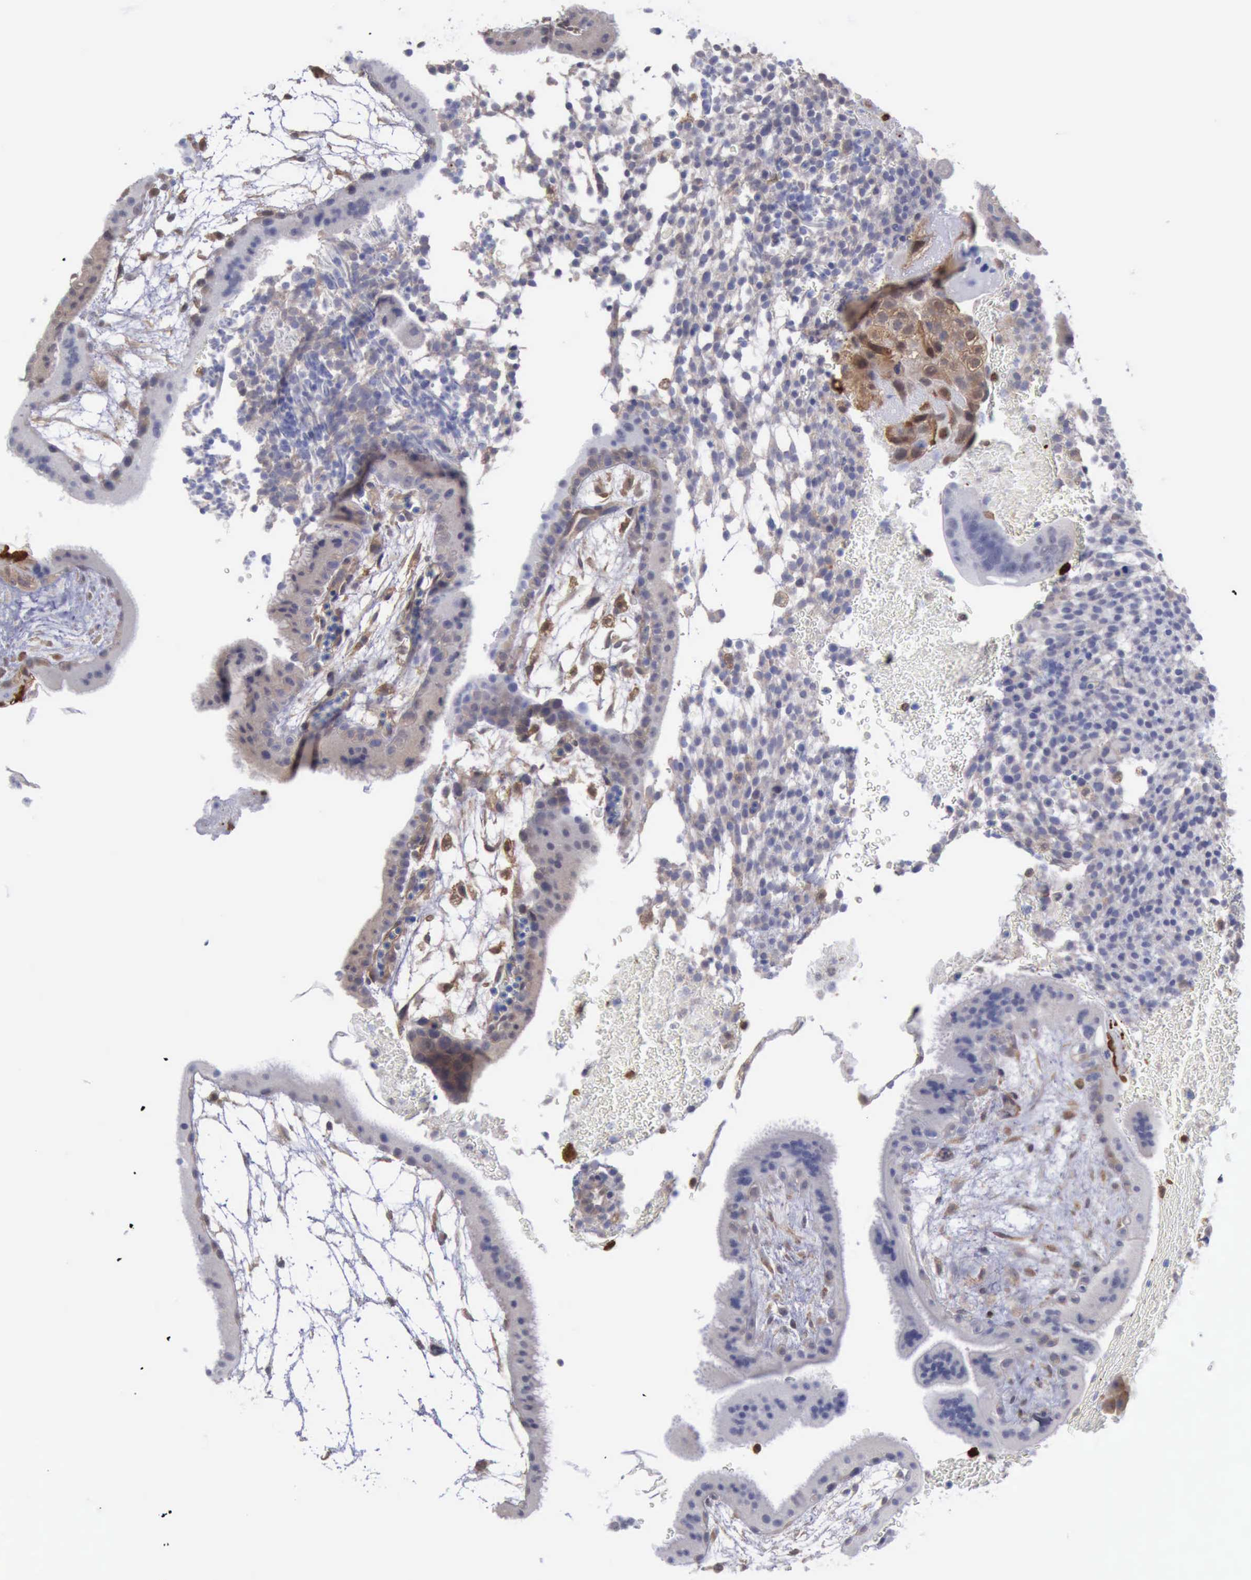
{"staining": {"intensity": "negative", "quantity": "none", "location": "none"}, "tissue": "placenta", "cell_type": "Decidual cells", "image_type": "normal", "snomed": [{"axis": "morphology", "description": "Normal tissue, NOS"}, {"axis": "topography", "description": "Placenta"}], "caption": "High magnification brightfield microscopy of normal placenta stained with DAB (3,3'-diaminobenzidine) (brown) and counterstained with hematoxylin (blue): decidual cells show no significant staining. (DAB IHC visualized using brightfield microscopy, high magnification).", "gene": "STAT1", "patient": {"sex": "female", "age": 19}}